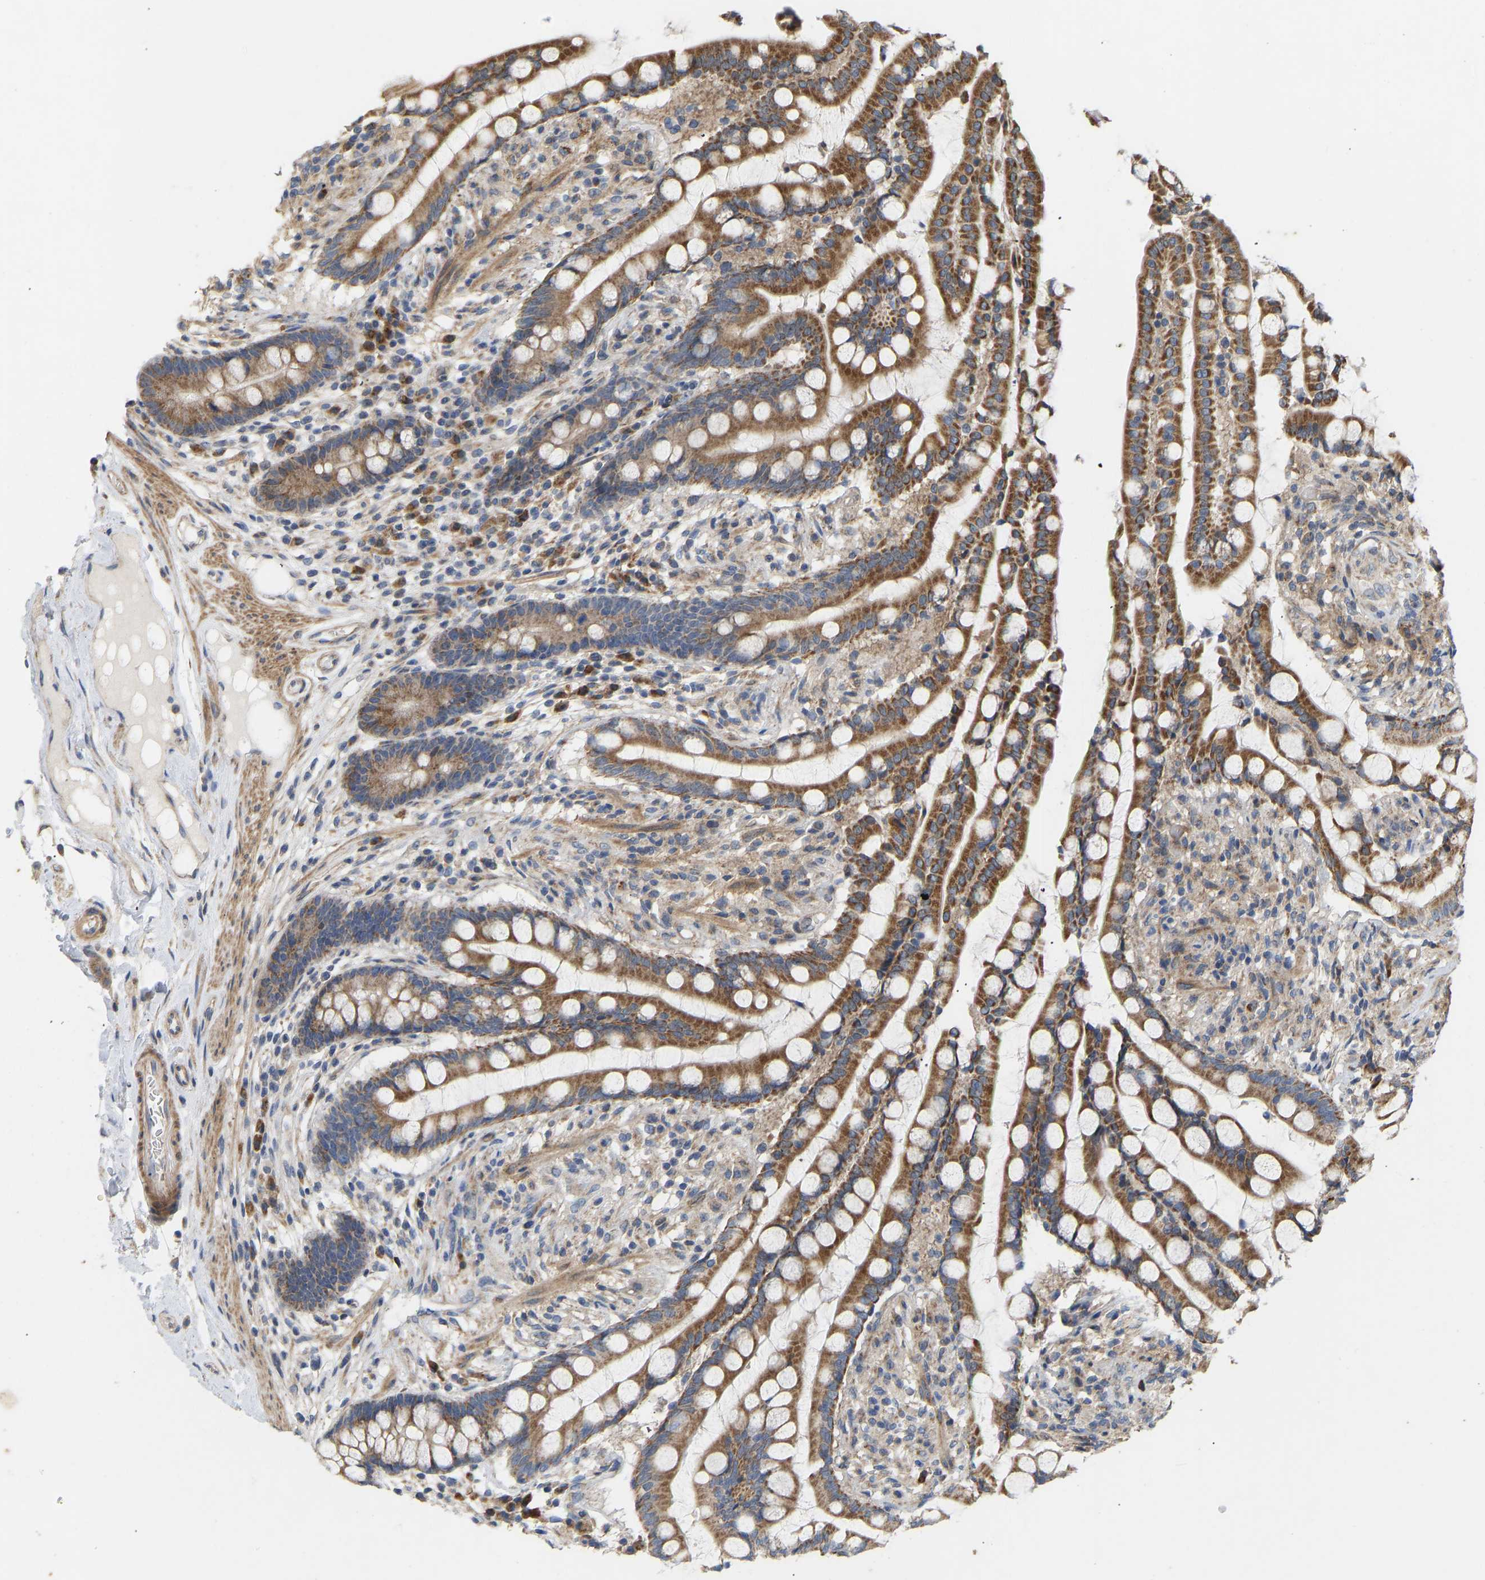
{"staining": {"intensity": "weak", "quantity": ">75%", "location": "cytoplasmic/membranous"}, "tissue": "colon", "cell_type": "Endothelial cells", "image_type": "normal", "snomed": [{"axis": "morphology", "description": "Normal tissue, NOS"}, {"axis": "topography", "description": "Colon"}], "caption": "Immunohistochemistry (DAB) staining of normal human colon displays weak cytoplasmic/membranous protein staining in approximately >75% of endothelial cells. The staining was performed using DAB to visualize the protein expression in brown, while the nuclei were stained in blue with hematoxylin (Magnification: 20x).", "gene": "HACD2", "patient": {"sex": "male", "age": 73}}